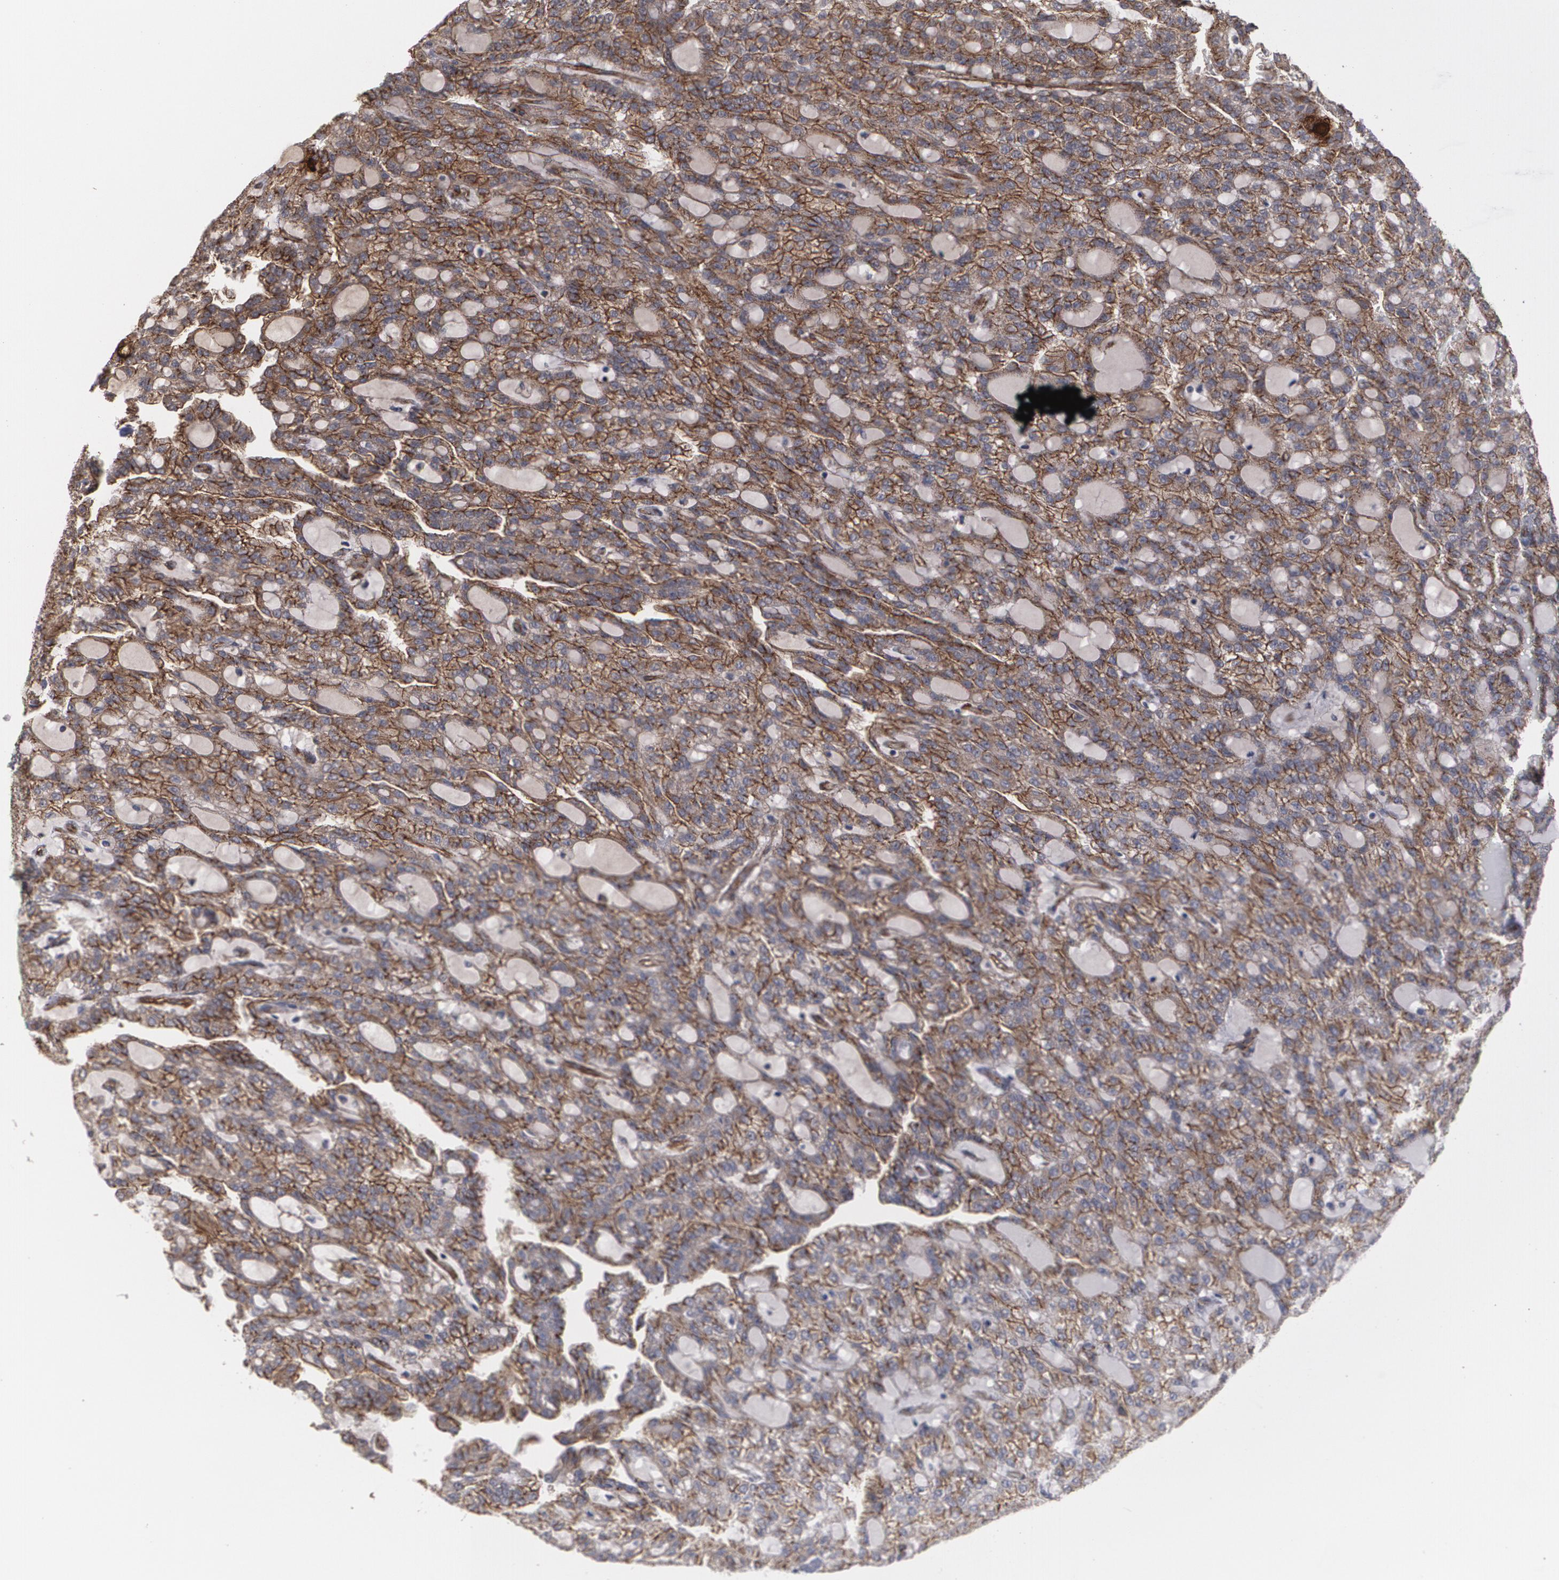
{"staining": {"intensity": "moderate", "quantity": ">75%", "location": "cytoplasmic/membranous"}, "tissue": "renal cancer", "cell_type": "Tumor cells", "image_type": "cancer", "snomed": [{"axis": "morphology", "description": "Adenocarcinoma, NOS"}, {"axis": "topography", "description": "Kidney"}], "caption": "Tumor cells display medium levels of moderate cytoplasmic/membranous staining in about >75% of cells in human renal cancer. (DAB IHC with brightfield microscopy, high magnification).", "gene": "TJP1", "patient": {"sex": "male", "age": 63}}